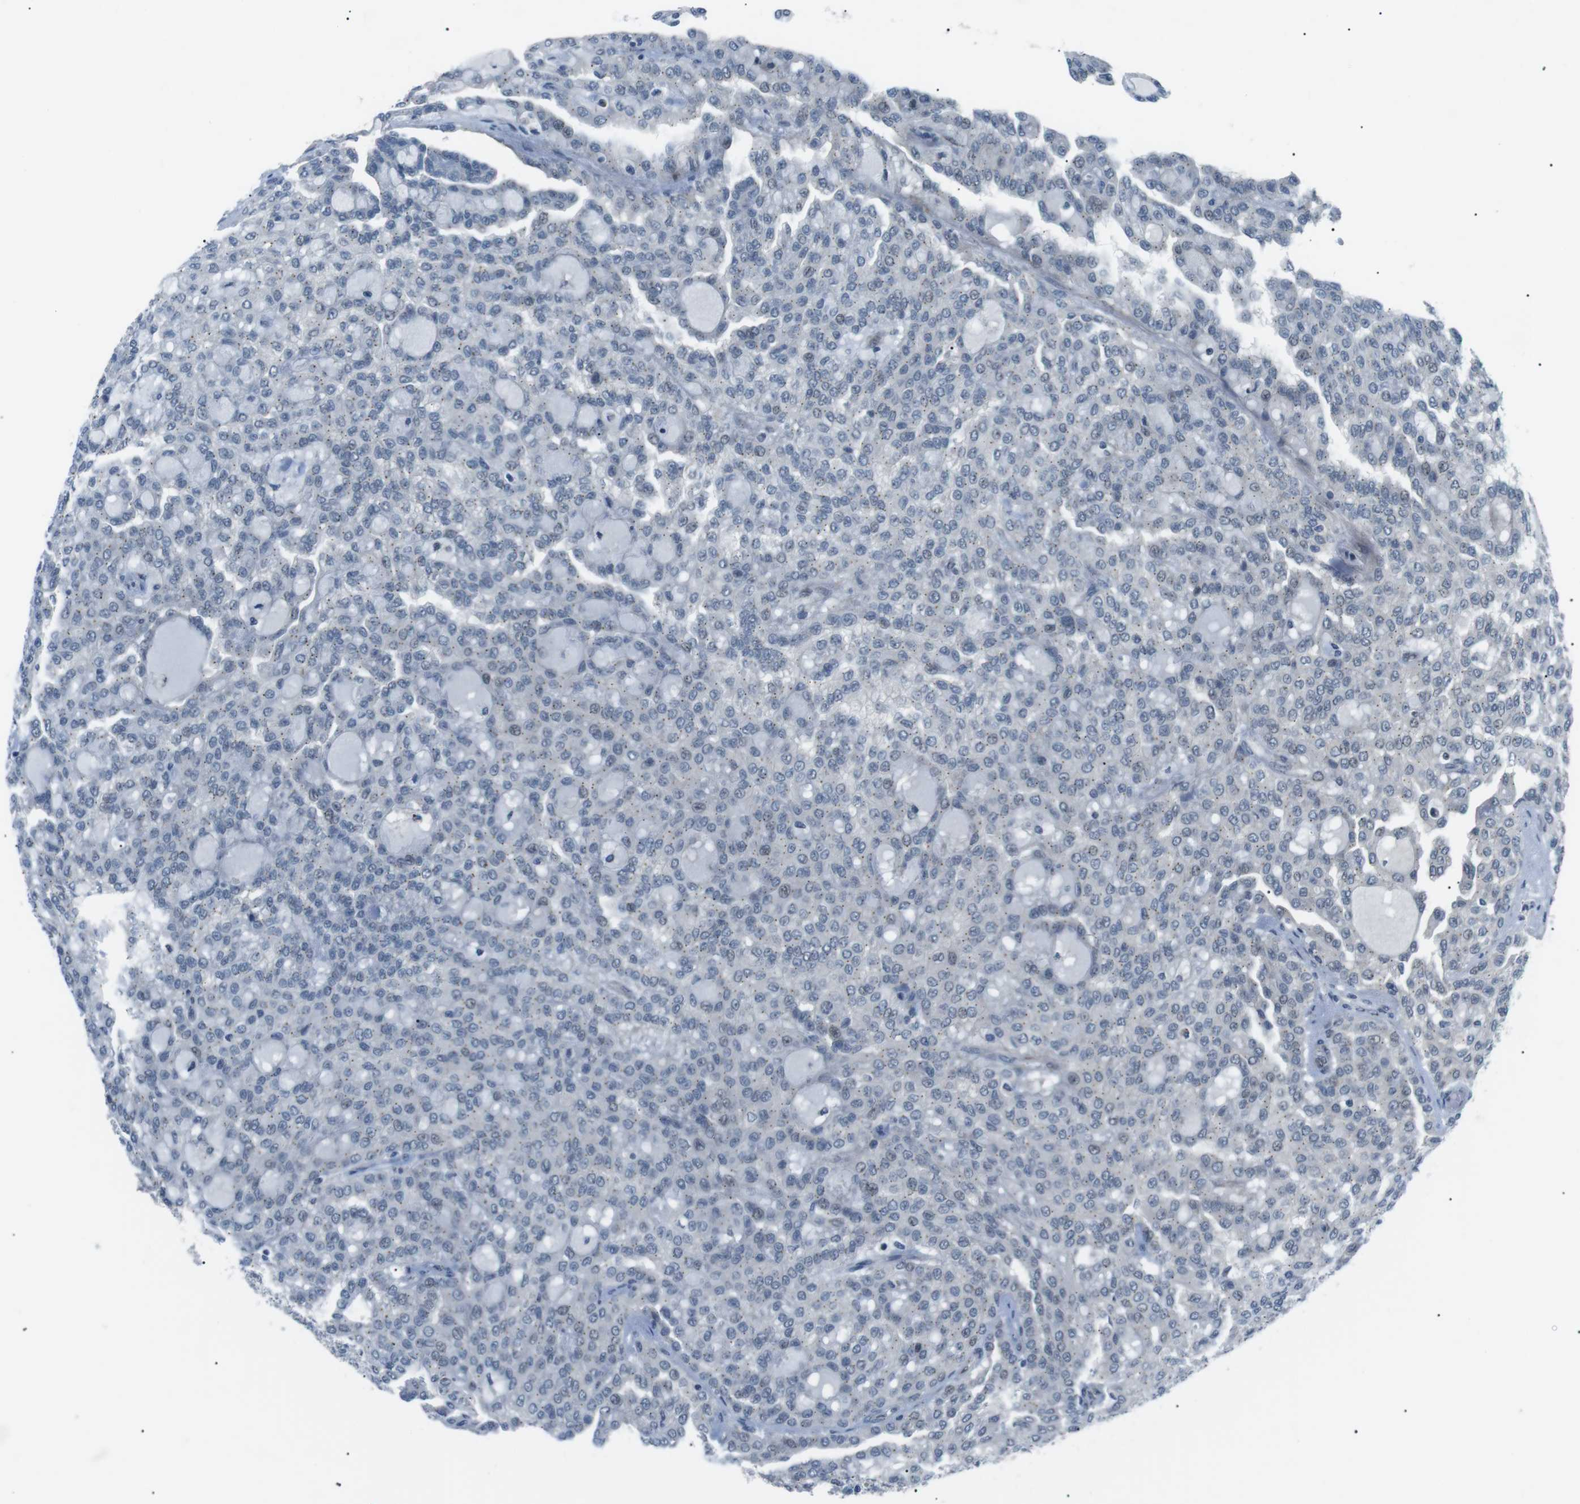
{"staining": {"intensity": "negative", "quantity": "none", "location": "none"}, "tissue": "renal cancer", "cell_type": "Tumor cells", "image_type": "cancer", "snomed": [{"axis": "morphology", "description": "Adenocarcinoma, NOS"}, {"axis": "topography", "description": "Kidney"}], "caption": "Immunohistochemical staining of human renal cancer reveals no significant expression in tumor cells.", "gene": "ARID5B", "patient": {"sex": "male", "age": 63}}